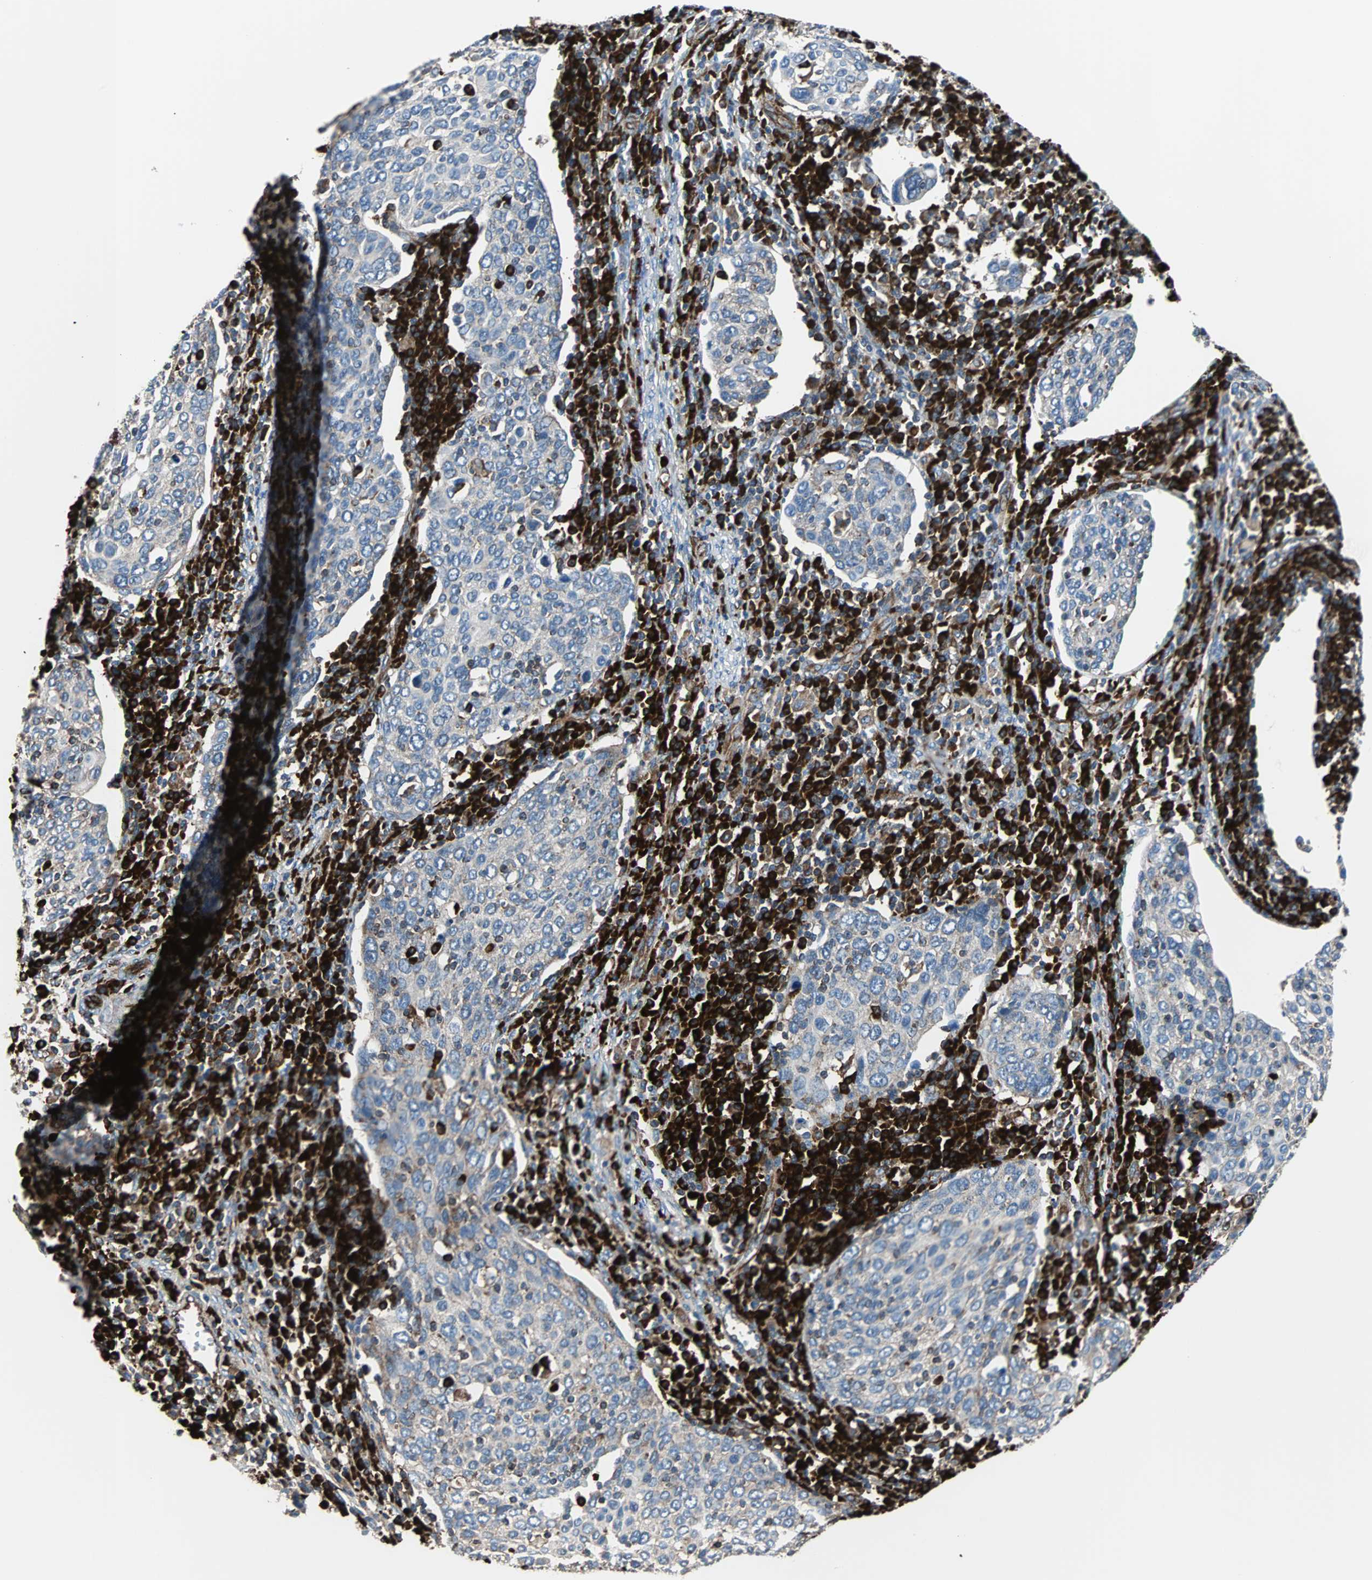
{"staining": {"intensity": "weak", "quantity": ">75%", "location": "cytoplasmic/membranous"}, "tissue": "cervical cancer", "cell_type": "Tumor cells", "image_type": "cancer", "snomed": [{"axis": "morphology", "description": "Squamous cell carcinoma, NOS"}, {"axis": "topography", "description": "Cervix"}], "caption": "Cervical squamous cell carcinoma stained with immunohistochemistry displays weak cytoplasmic/membranous positivity in about >75% of tumor cells.", "gene": "PLCG2", "patient": {"sex": "female", "age": 40}}